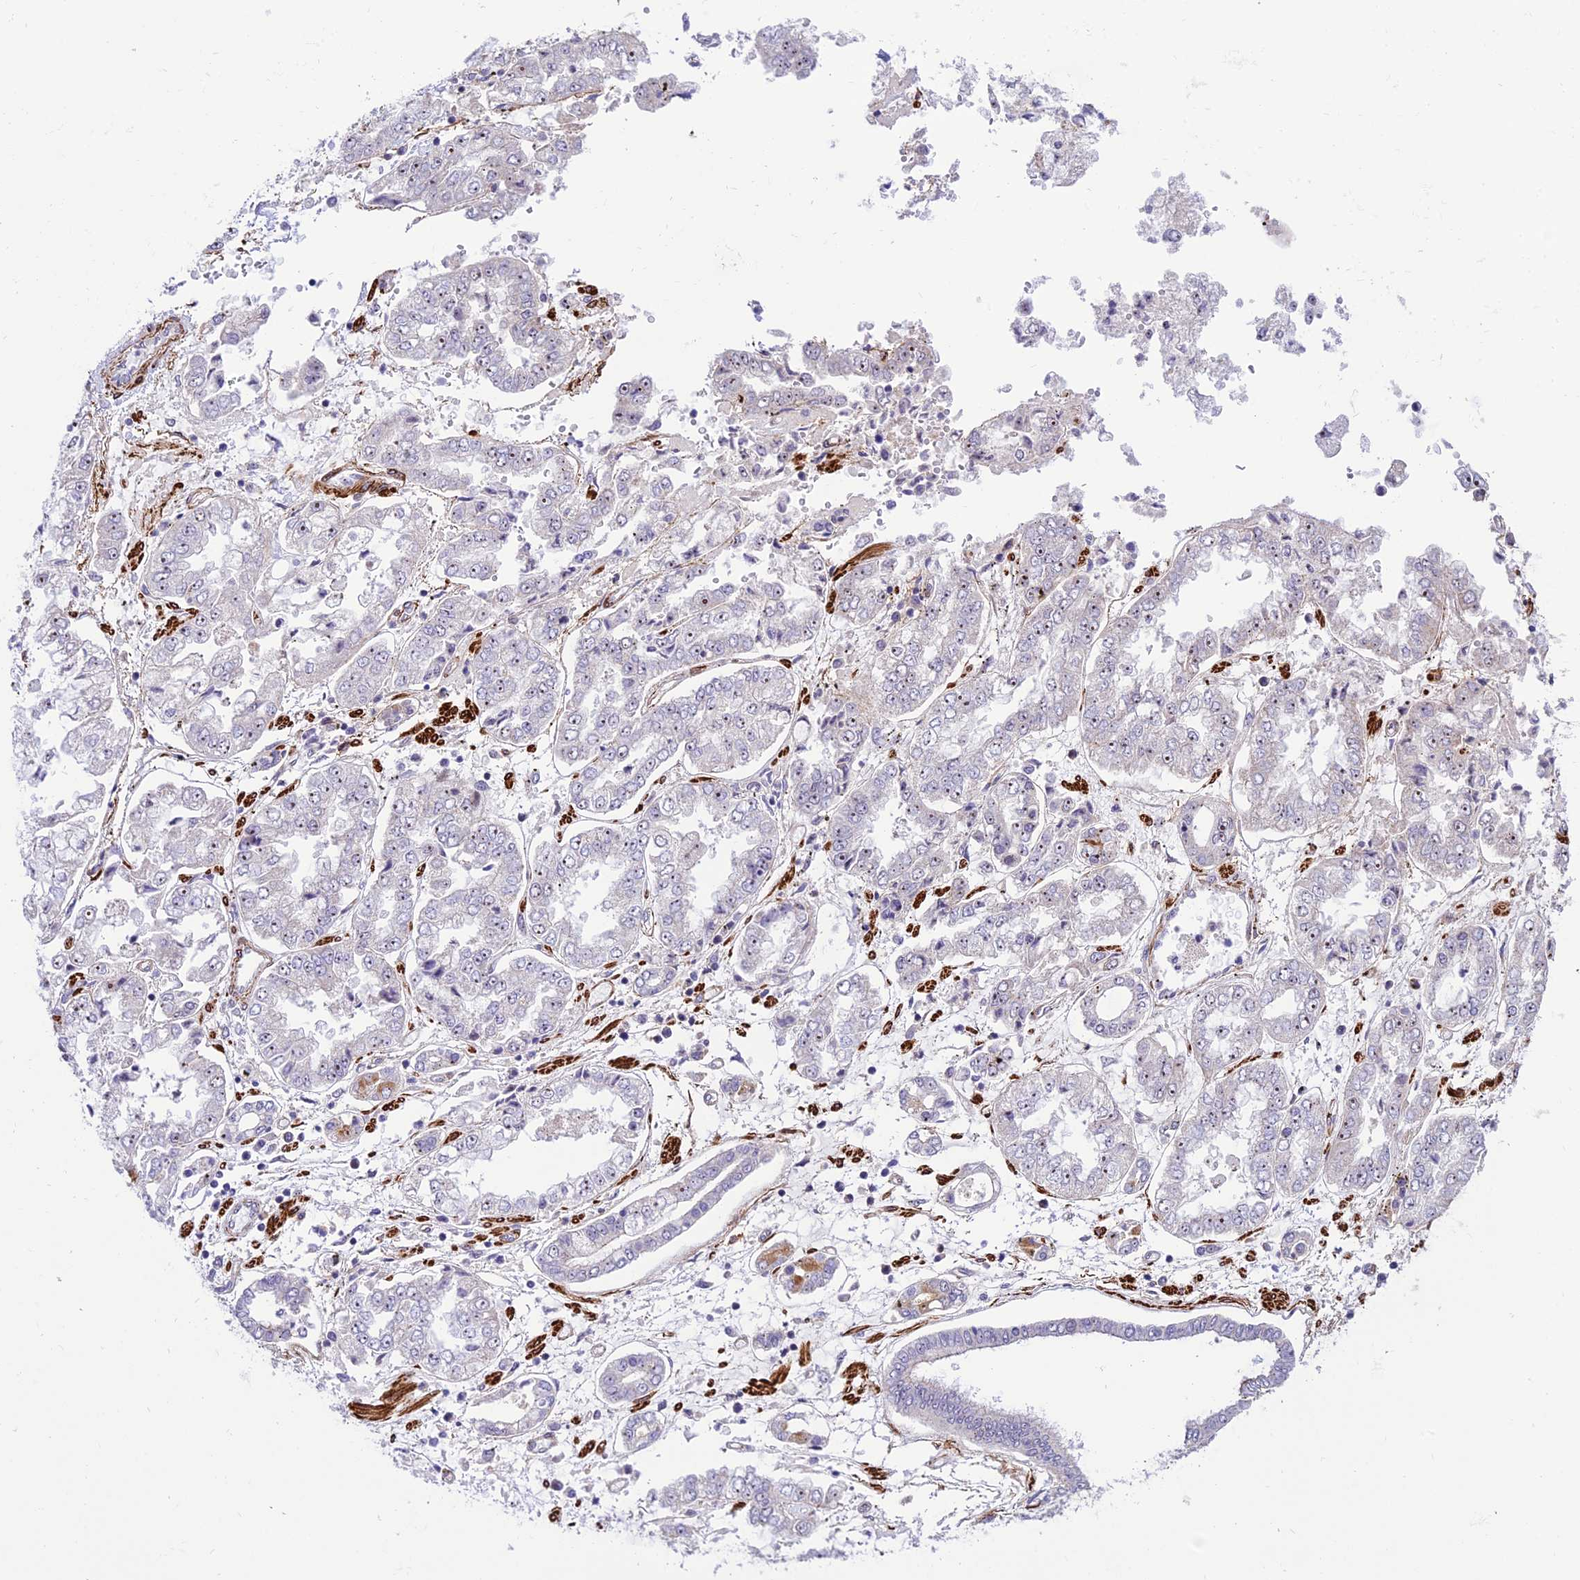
{"staining": {"intensity": "negative", "quantity": "none", "location": "none"}, "tissue": "stomach cancer", "cell_type": "Tumor cells", "image_type": "cancer", "snomed": [{"axis": "morphology", "description": "Adenocarcinoma, NOS"}, {"axis": "topography", "description": "Stomach"}], "caption": "A high-resolution histopathology image shows immunohistochemistry (IHC) staining of stomach cancer, which demonstrates no significant positivity in tumor cells.", "gene": "KBTBD7", "patient": {"sex": "male", "age": 76}}